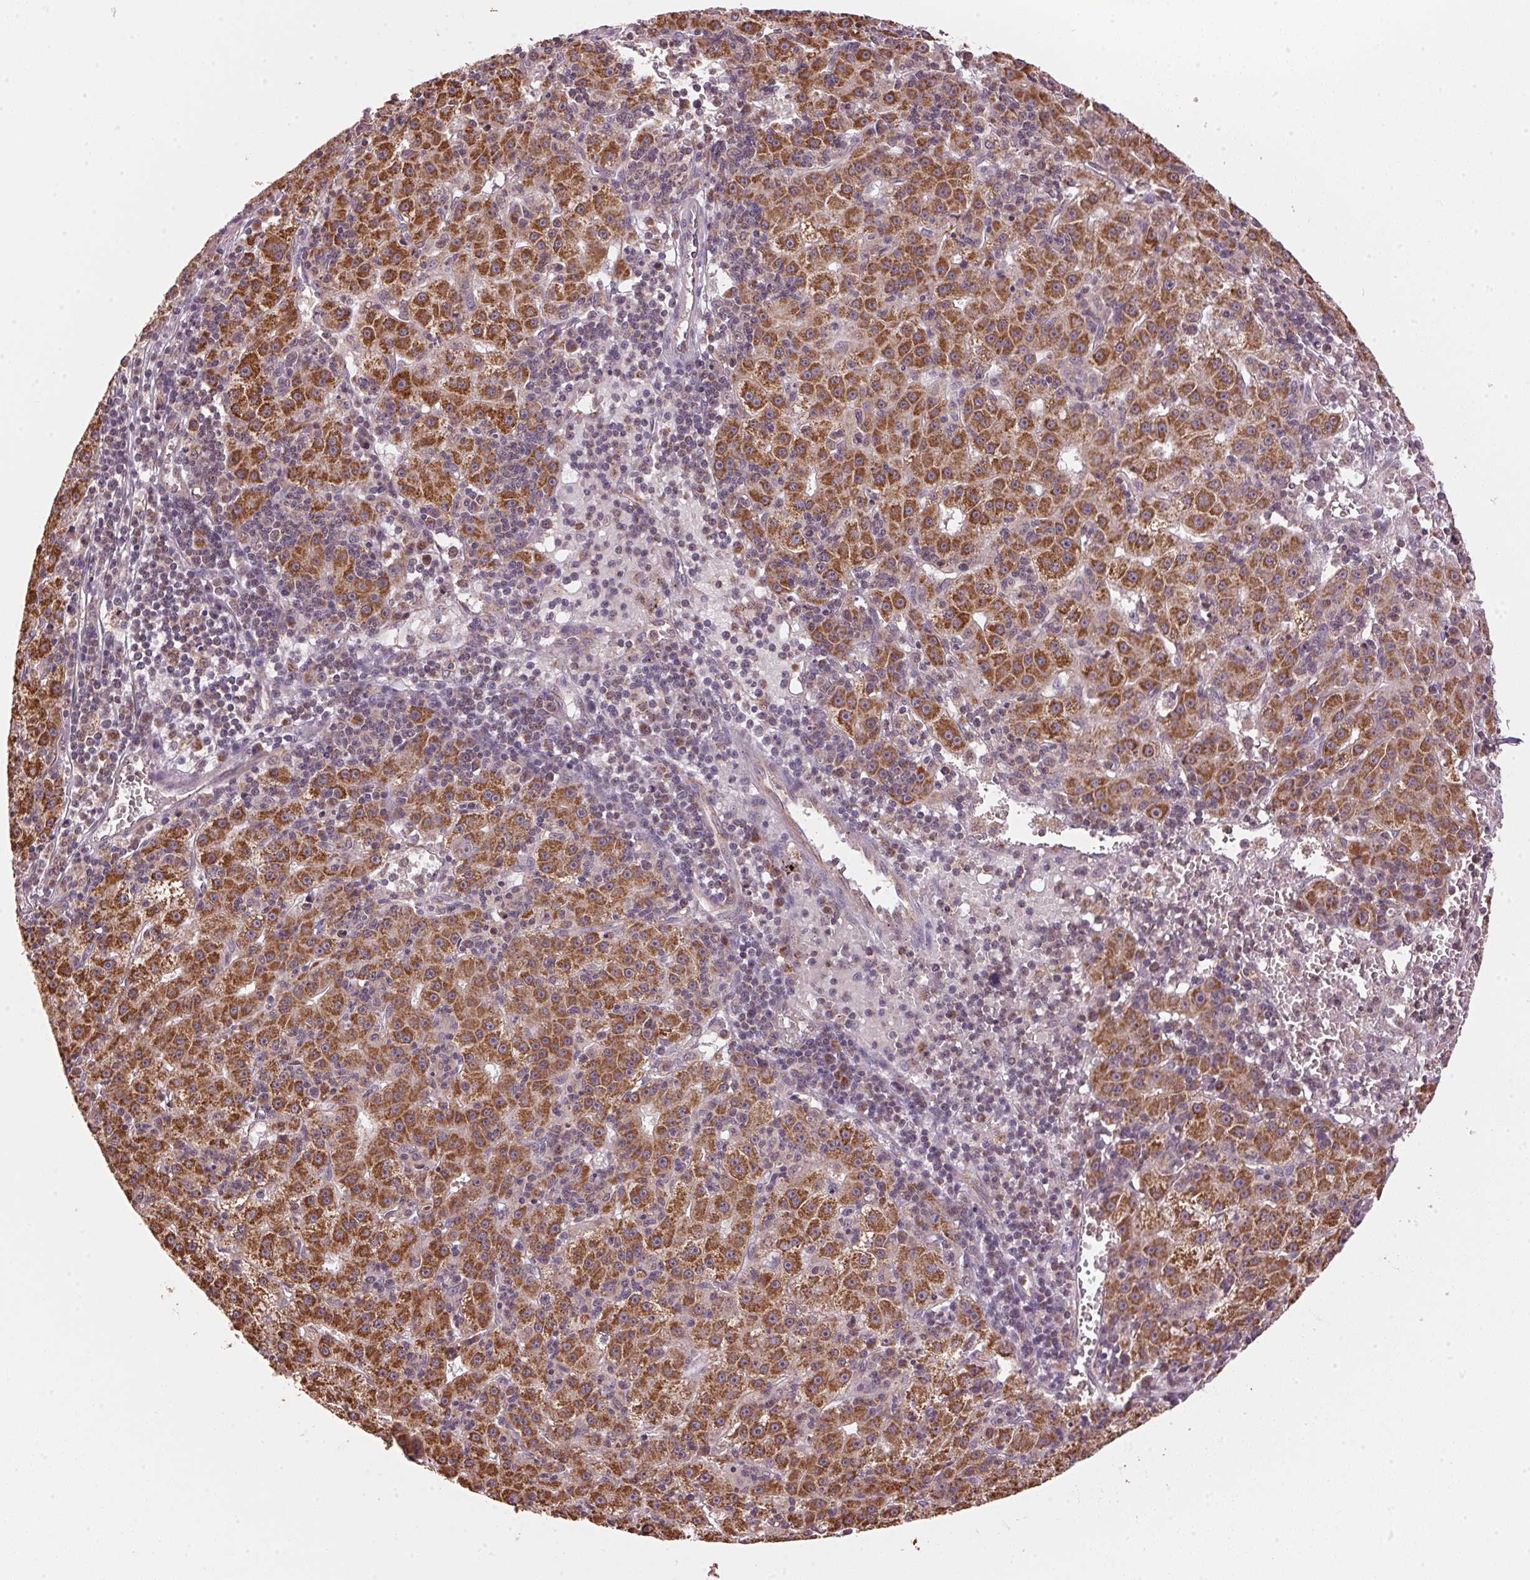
{"staining": {"intensity": "strong", "quantity": ">75%", "location": "cytoplasmic/membranous"}, "tissue": "liver cancer", "cell_type": "Tumor cells", "image_type": "cancer", "snomed": [{"axis": "morphology", "description": "Carcinoma, Hepatocellular, NOS"}, {"axis": "topography", "description": "Liver"}], "caption": "A brown stain labels strong cytoplasmic/membranous staining of a protein in liver cancer tumor cells.", "gene": "ARHGAP6", "patient": {"sex": "male", "age": 76}}